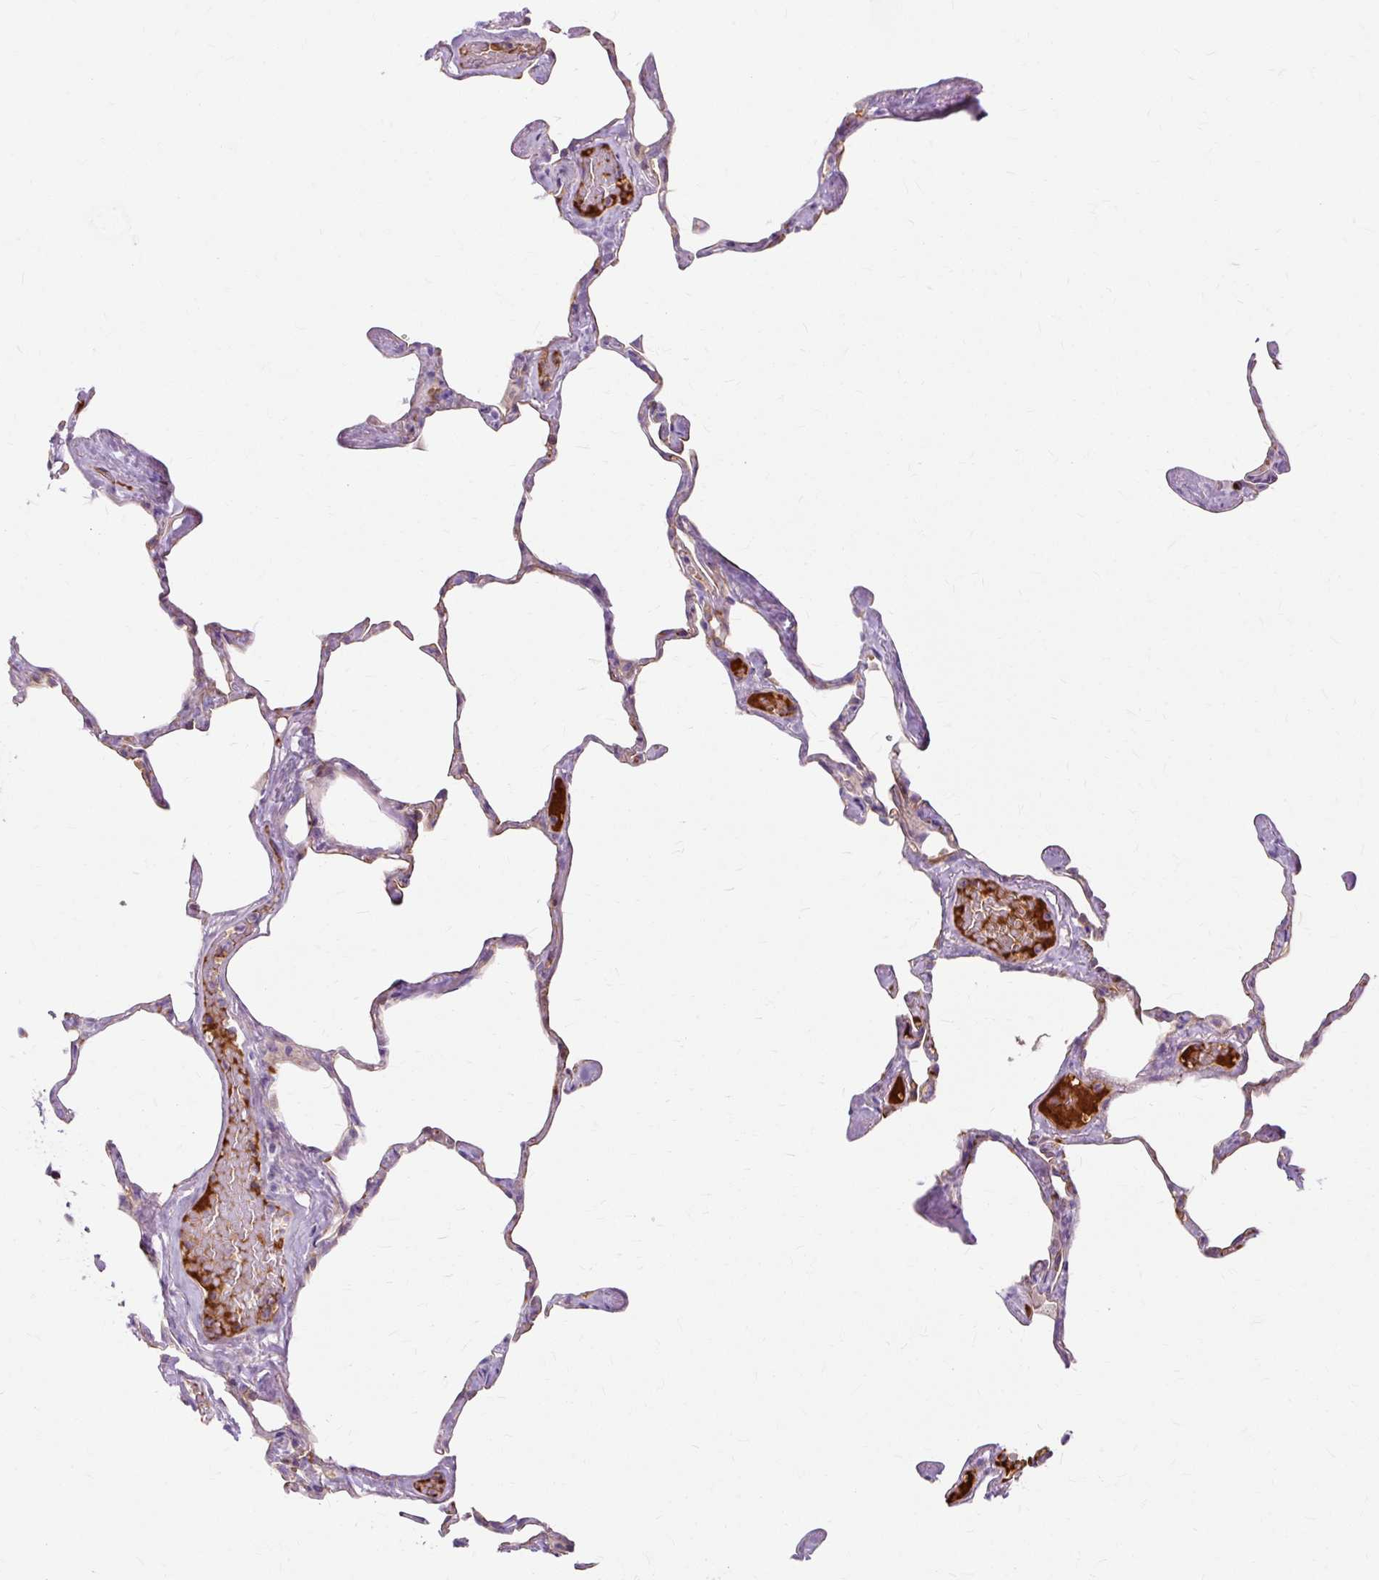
{"staining": {"intensity": "moderate", "quantity": "25%-75%", "location": "cytoplasmic/membranous"}, "tissue": "lung", "cell_type": "Alveolar cells", "image_type": "normal", "snomed": [{"axis": "morphology", "description": "Normal tissue, NOS"}, {"axis": "topography", "description": "Lung"}], "caption": "This is an image of immunohistochemistry staining of unremarkable lung, which shows moderate staining in the cytoplasmic/membranous of alveolar cells.", "gene": "DCTN4", "patient": {"sex": "male", "age": 65}}